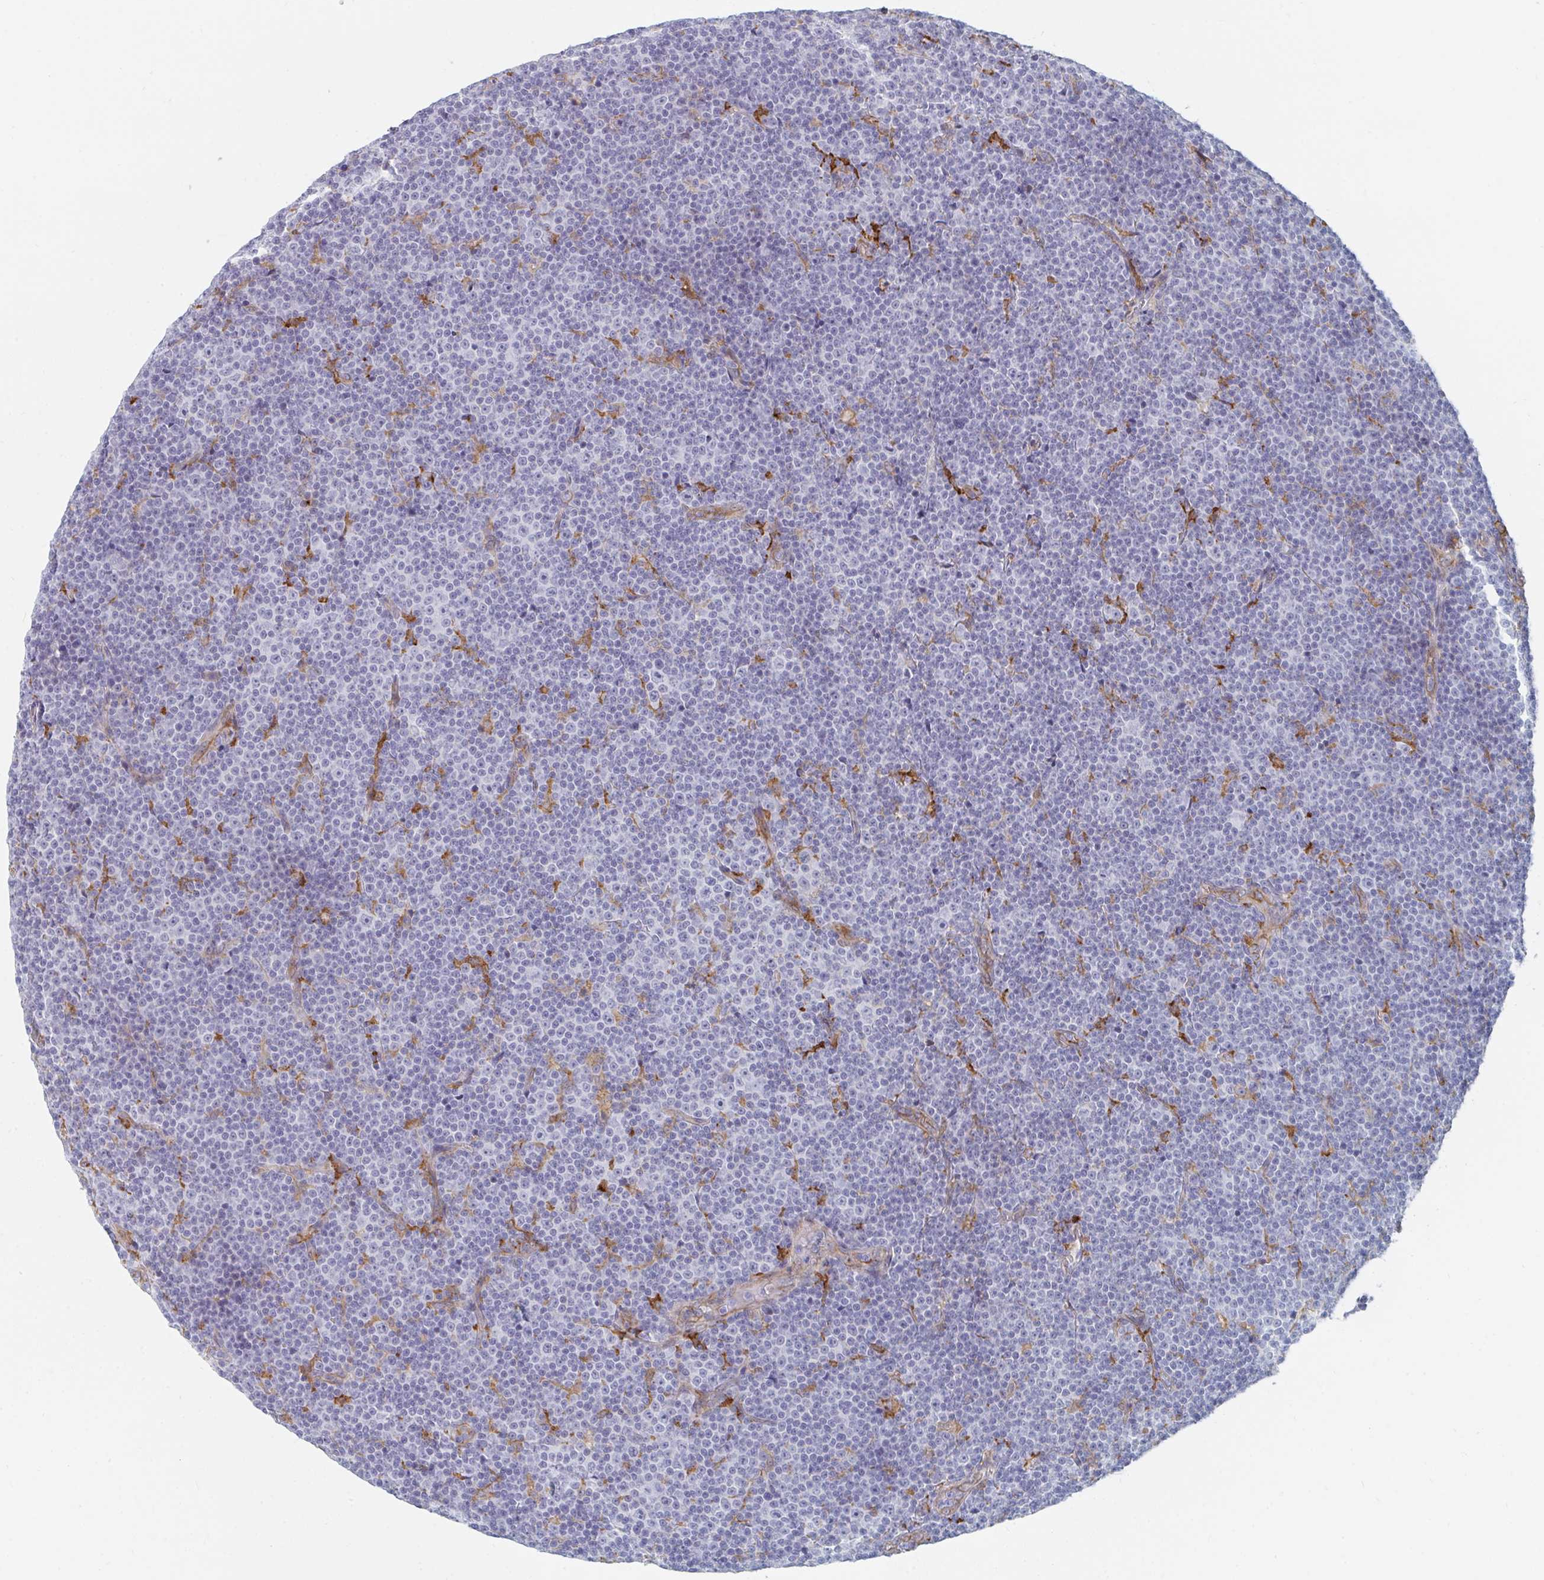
{"staining": {"intensity": "negative", "quantity": "none", "location": "none"}, "tissue": "lymphoma", "cell_type": "Tumor cells", "image_type": "cancer", "snomed": [{"axis": "morphology", "description": "Malignant lymphoma, non-Hodgkin's type, Low grade"}, {"axis": "topography", "description": "Lymph node"}], "caption": "High power microscopy micrograph of an IHC micrograph of lymphoma, revealing no significant expression in tumor cells.", "gene": "DAB2", "patient": {"sex": "female", "age": 67}}